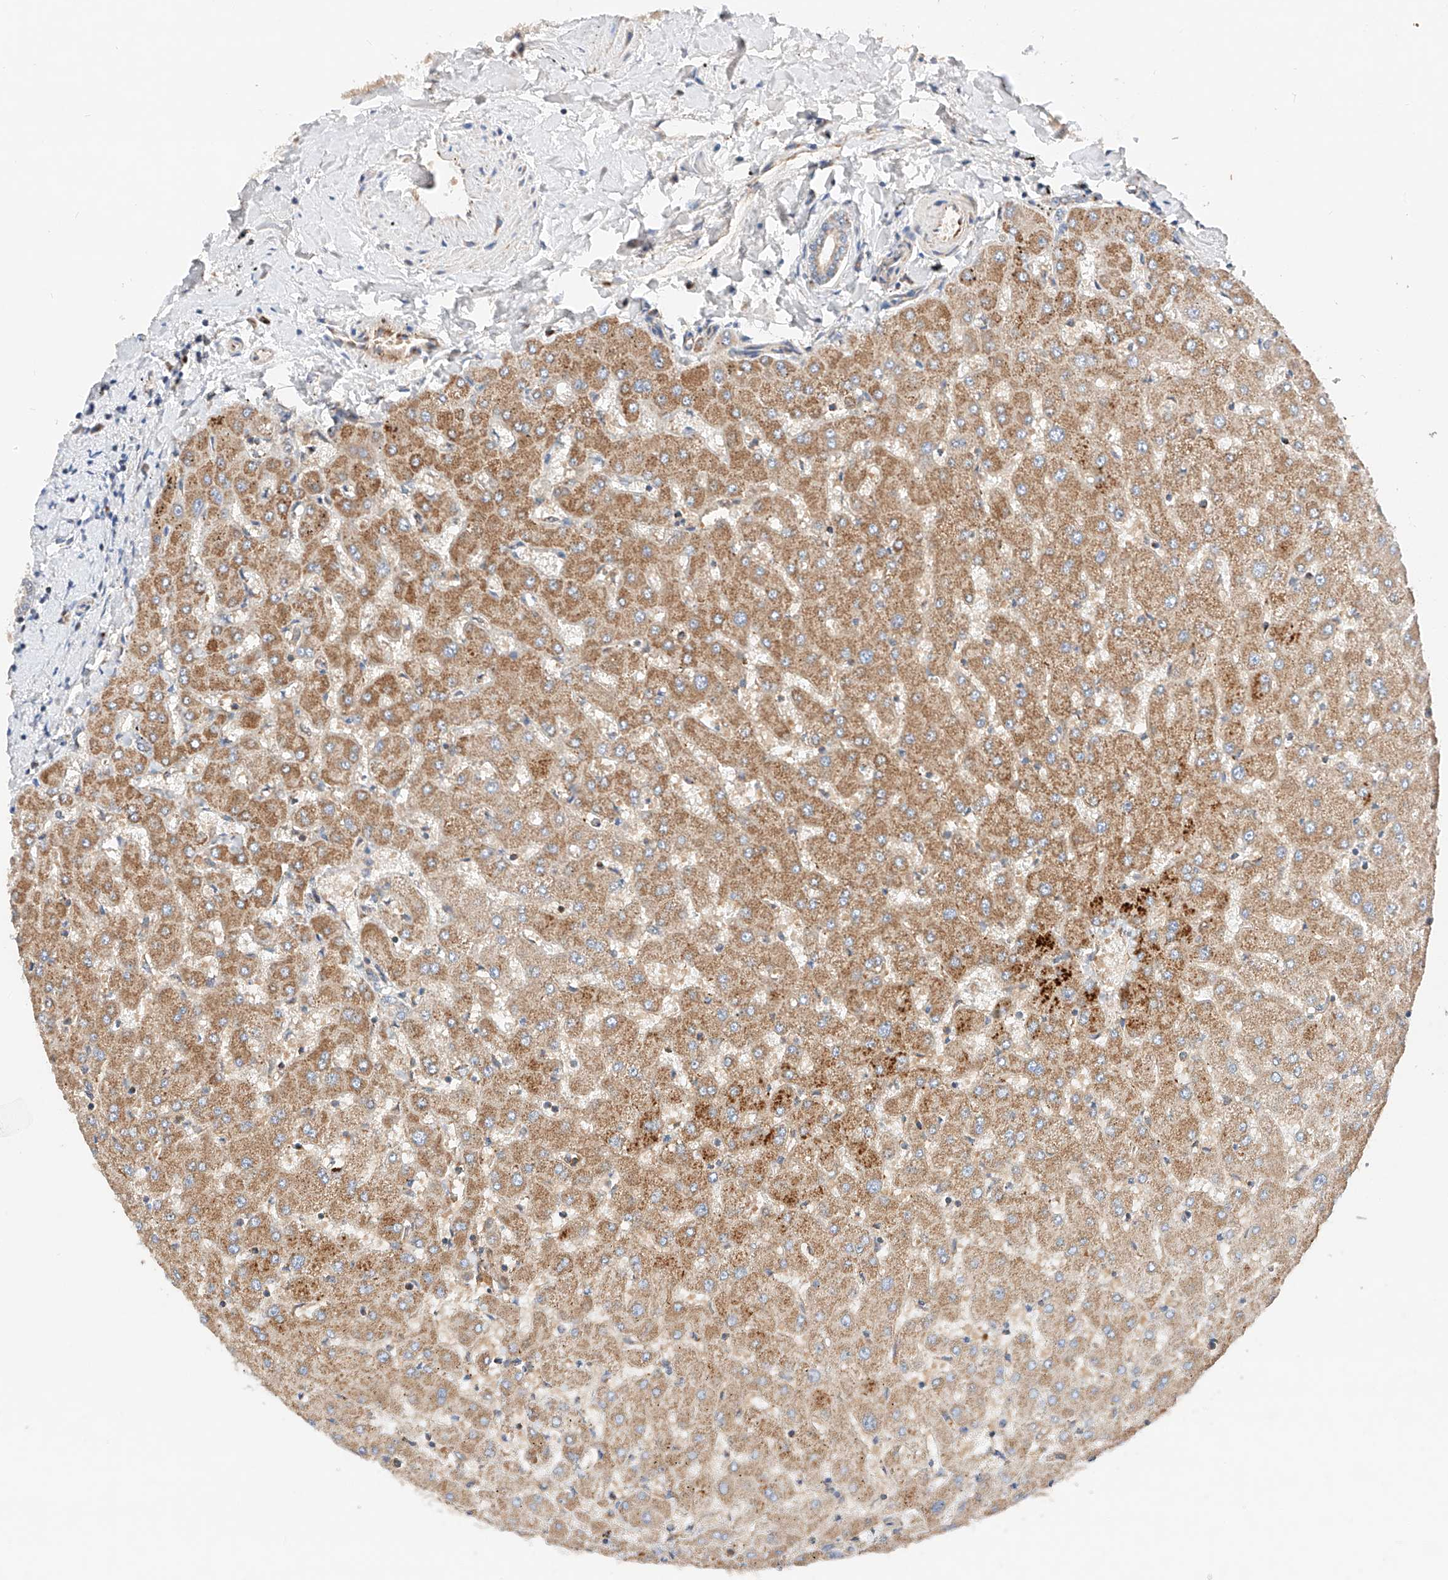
{"staining": {"intensity": "negative", "quantity": "none", "location": "none"}, "tissue": "liver", "cell_type": "Cholangiocytes", "image_type": "normal", "snomed": [{"axis": "morphology", "description": "Normal tissue, NOS"}, {"axis": "topography", "description": "Liver"}], "caption": "Cholangiocytes show no significant protein staining in normal liver. (DAB (3,3'-diaminobenzidine) immunohistochemistry (IHC), high magnification).", "gene": "NR1D1", "patient": {"sex": "female", "age": 63}}